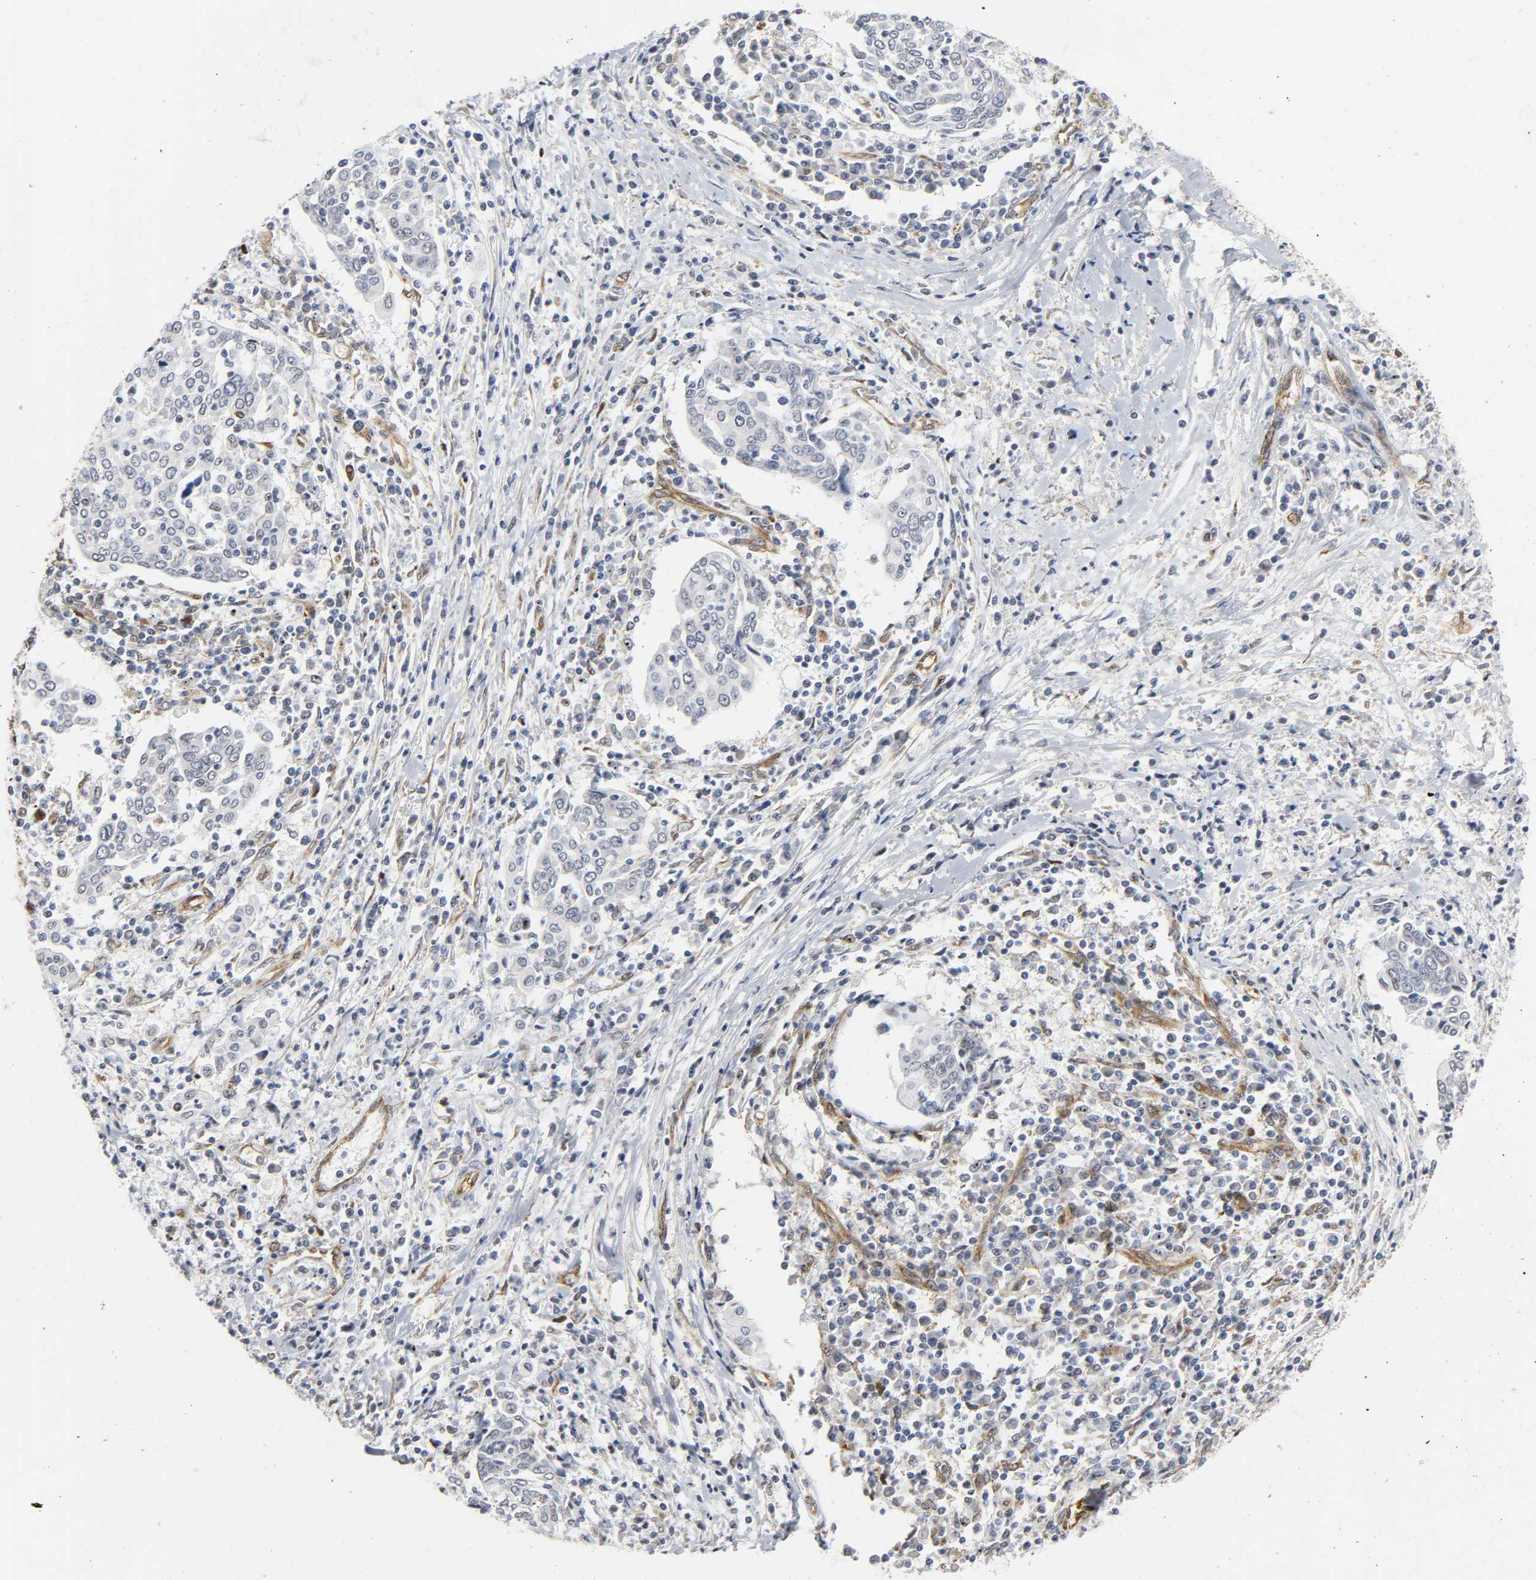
{"staining": {"intensity": "negative", "quantity": "none", "location": "none"}, "tissue": "cervical cancer", "cell_type": "Tumor cells", "image_type": "cancer", "snomed": [{"axis": "morphology", "description": "Squamous cell carcinoma, NOS"}, {"axis": "topography", "description": "Cervix"}], "caption": "DAB immunohistochemical staining of squamous cell carcinoma (cervical) demonstrates no significant positivity in tumor cells.", "gene": "DOCK1", "patient": {"sex": "female", "age": 40}}